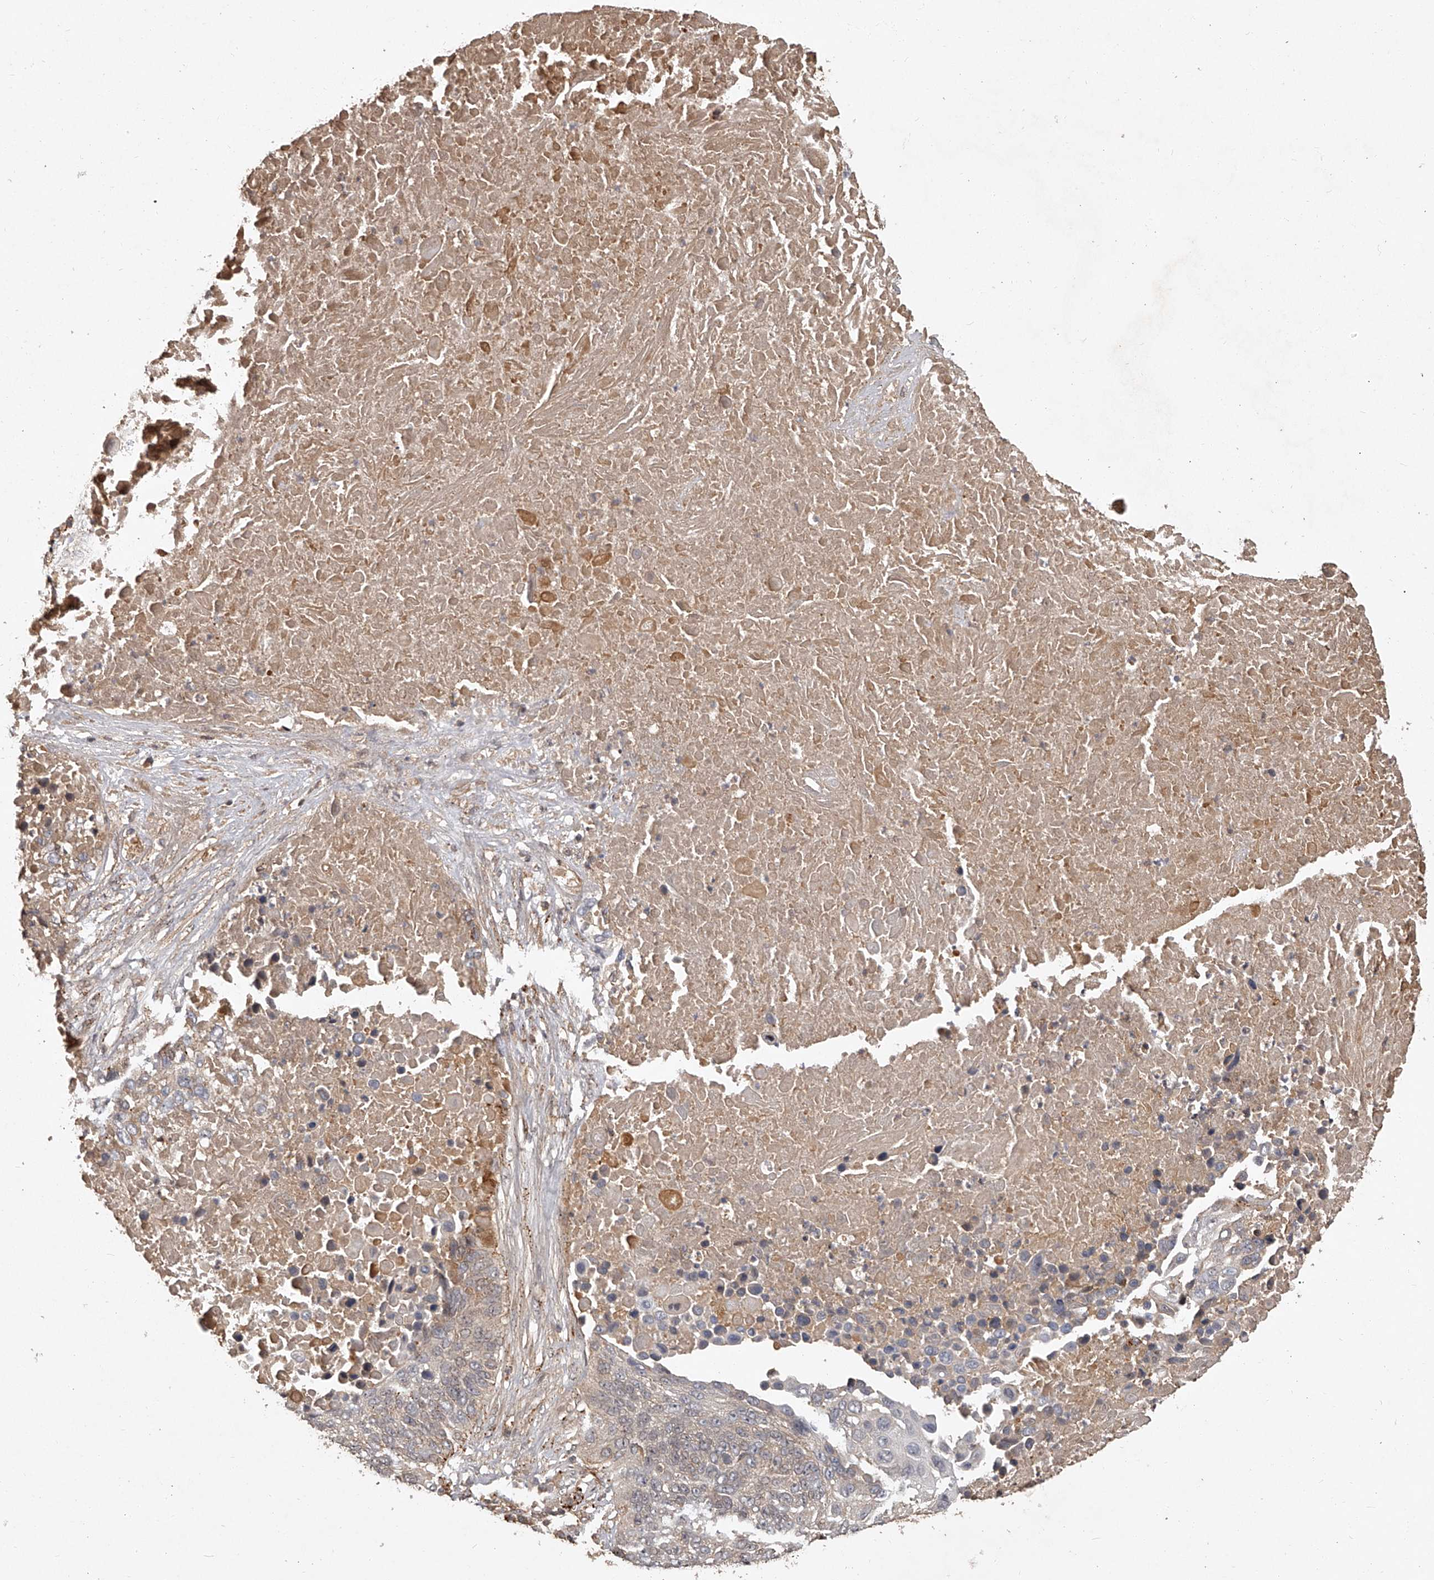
{"staining": {"intensity": "weak", "quantity": "<25%", "location": "cytoplasmic/membranous"}, "tissue": "lung cancer", "cell_type": "Tumor cells", "image_type": "cancer", "snomed": [{"axis": "morphology", "description": "Squamous cell carcinoma, NOS"}, {"axis": "topography", "description": "Lung"}], "caption": "This histopathology image is of lung cancer (squamous cell carcinoma) stained with IHC to label a protein in brown with the nuclei are counter-stained blue. There is no expression in tumor cells.", "gene": "CRYZL1", "patient": {"sex": "male", "age": 66}}